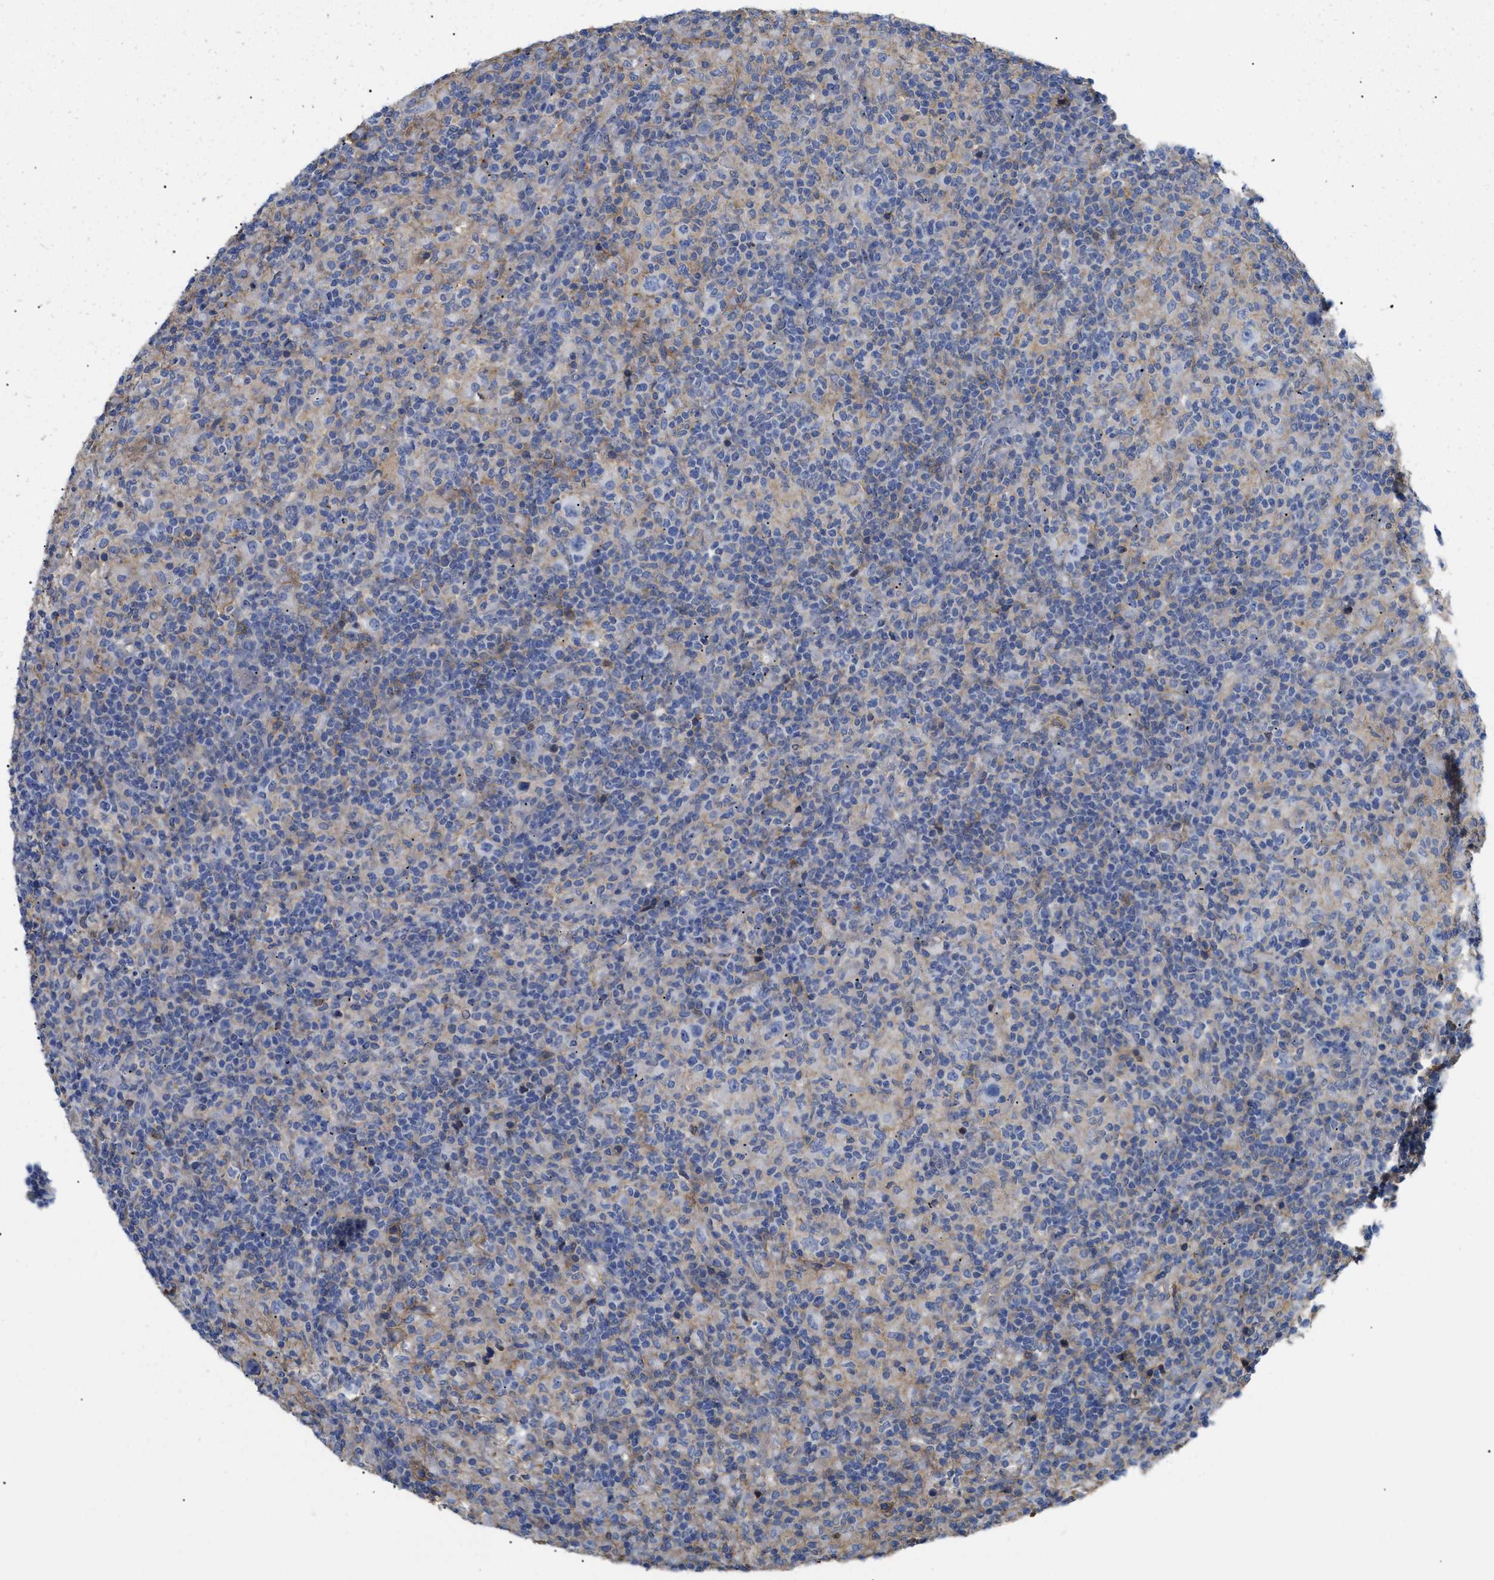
{"staining": {"intensity": "negative", "quantity": "none", "location": "none"}, "tissue": "lymphoma", "cell_type": "Tumor cells", "image_type": "cancer", "snomed": [{"axis": "morphology", "description": "Hodgkin's disease, NOS"}, {"axis": "topography", "description": "Lymph node"}], "caption": "Lymphoma was stained to show a protein in brown. There is no significant positivity in tumor cells. (IHC, brightfield microscopy, high magnification).", "gene": "ANXA4", "patient": {"sex": "male", "age": 70}}